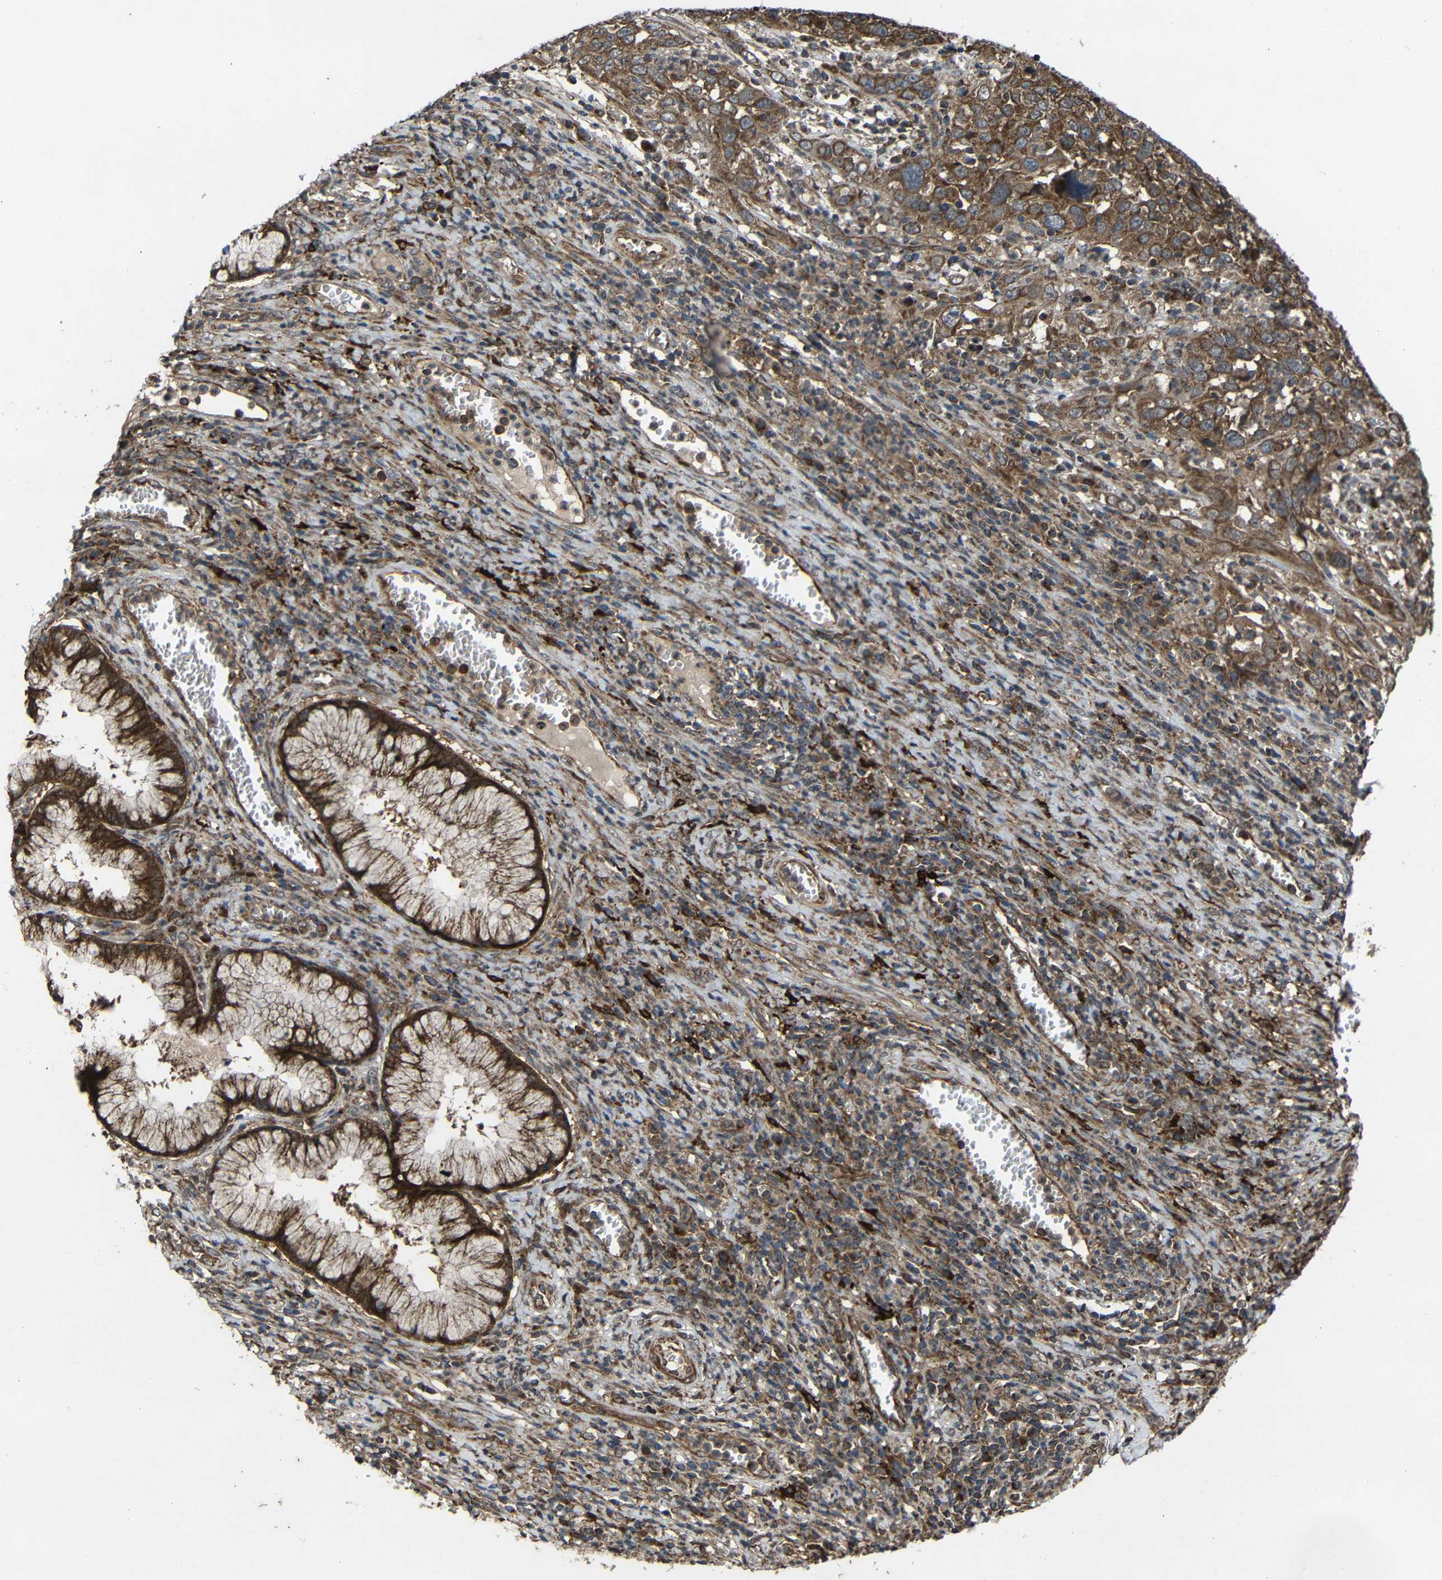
{"staining": {"intensity": "moderate", "quantity": ">75%", "location": "cytoplasmic/membranous"}, "tissue": "cervical cancer", "cell_type": "Tumor cells", "image_type": "cancer", "snomed": [{"axis": "morphology", "description": "Squamous cell carcinoma, NOS"}, {"axis": "topography", "description": "Cervix"}], "caption": "Protein expression analysis of squamous cell carcinoma (cervical) displays moderate cytoplasmic/membranous staining in approximately >75% of tumor cells.", "gene": "C1GALT1", "patient": {"sex": "female", "age": 32}}